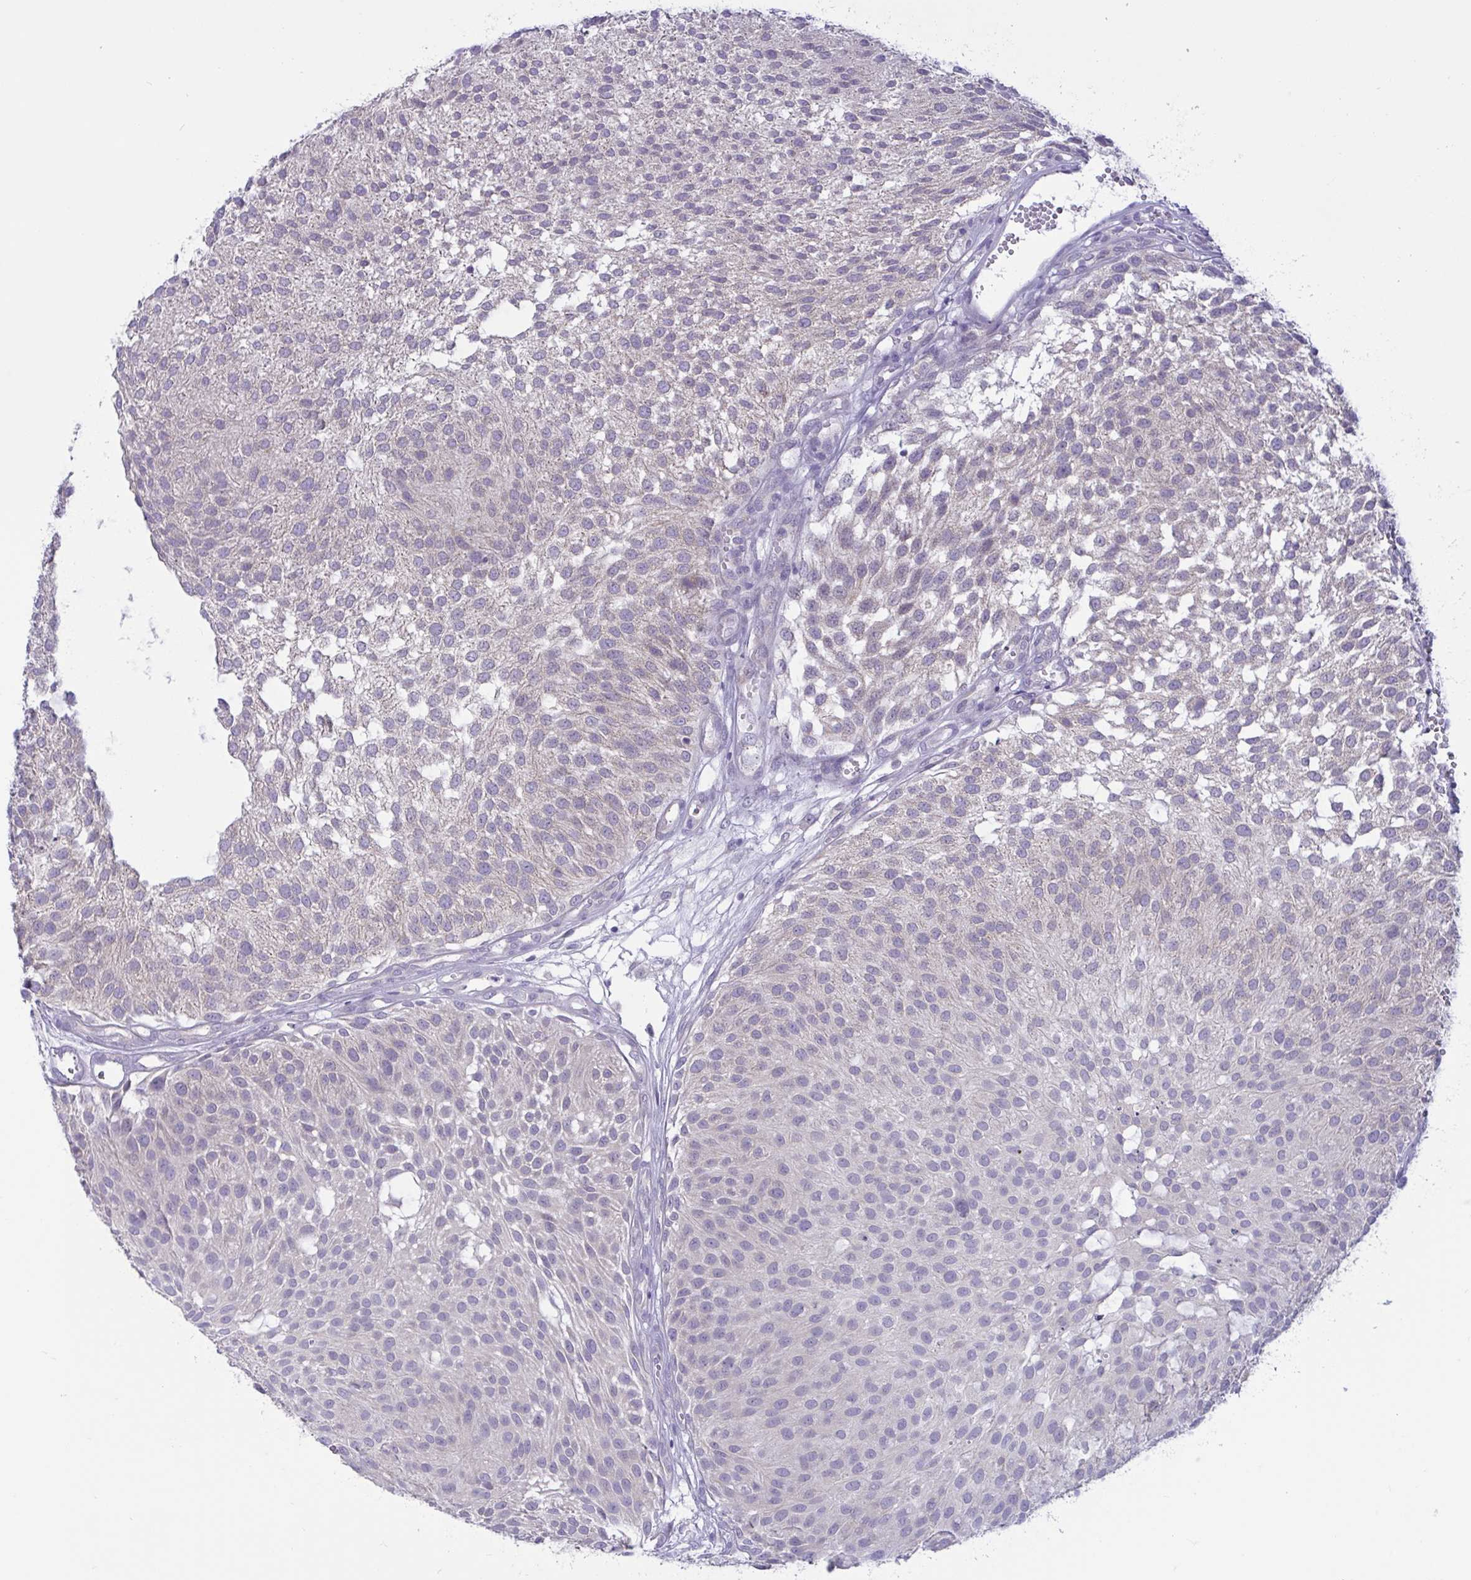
{"staining": {"intensity": "negative", "quantity": "none", "location": "none"}, "tissue": "urothelial cancer", "cell_type": "Tumor cells", "image_type": "cancer", "snomed": [{"axis": "morphology", "description": "Urothelial carcinoma, NOS"}, {"axis": "topography", "description": "Urinary bladder"}], "caption": "DAB immunohistochemical staining of human urothelial cancer demonstrates no significant staining in tumor cells.", "gene": "CAMLG", "patient": {"sex": "male", "age": 84}}